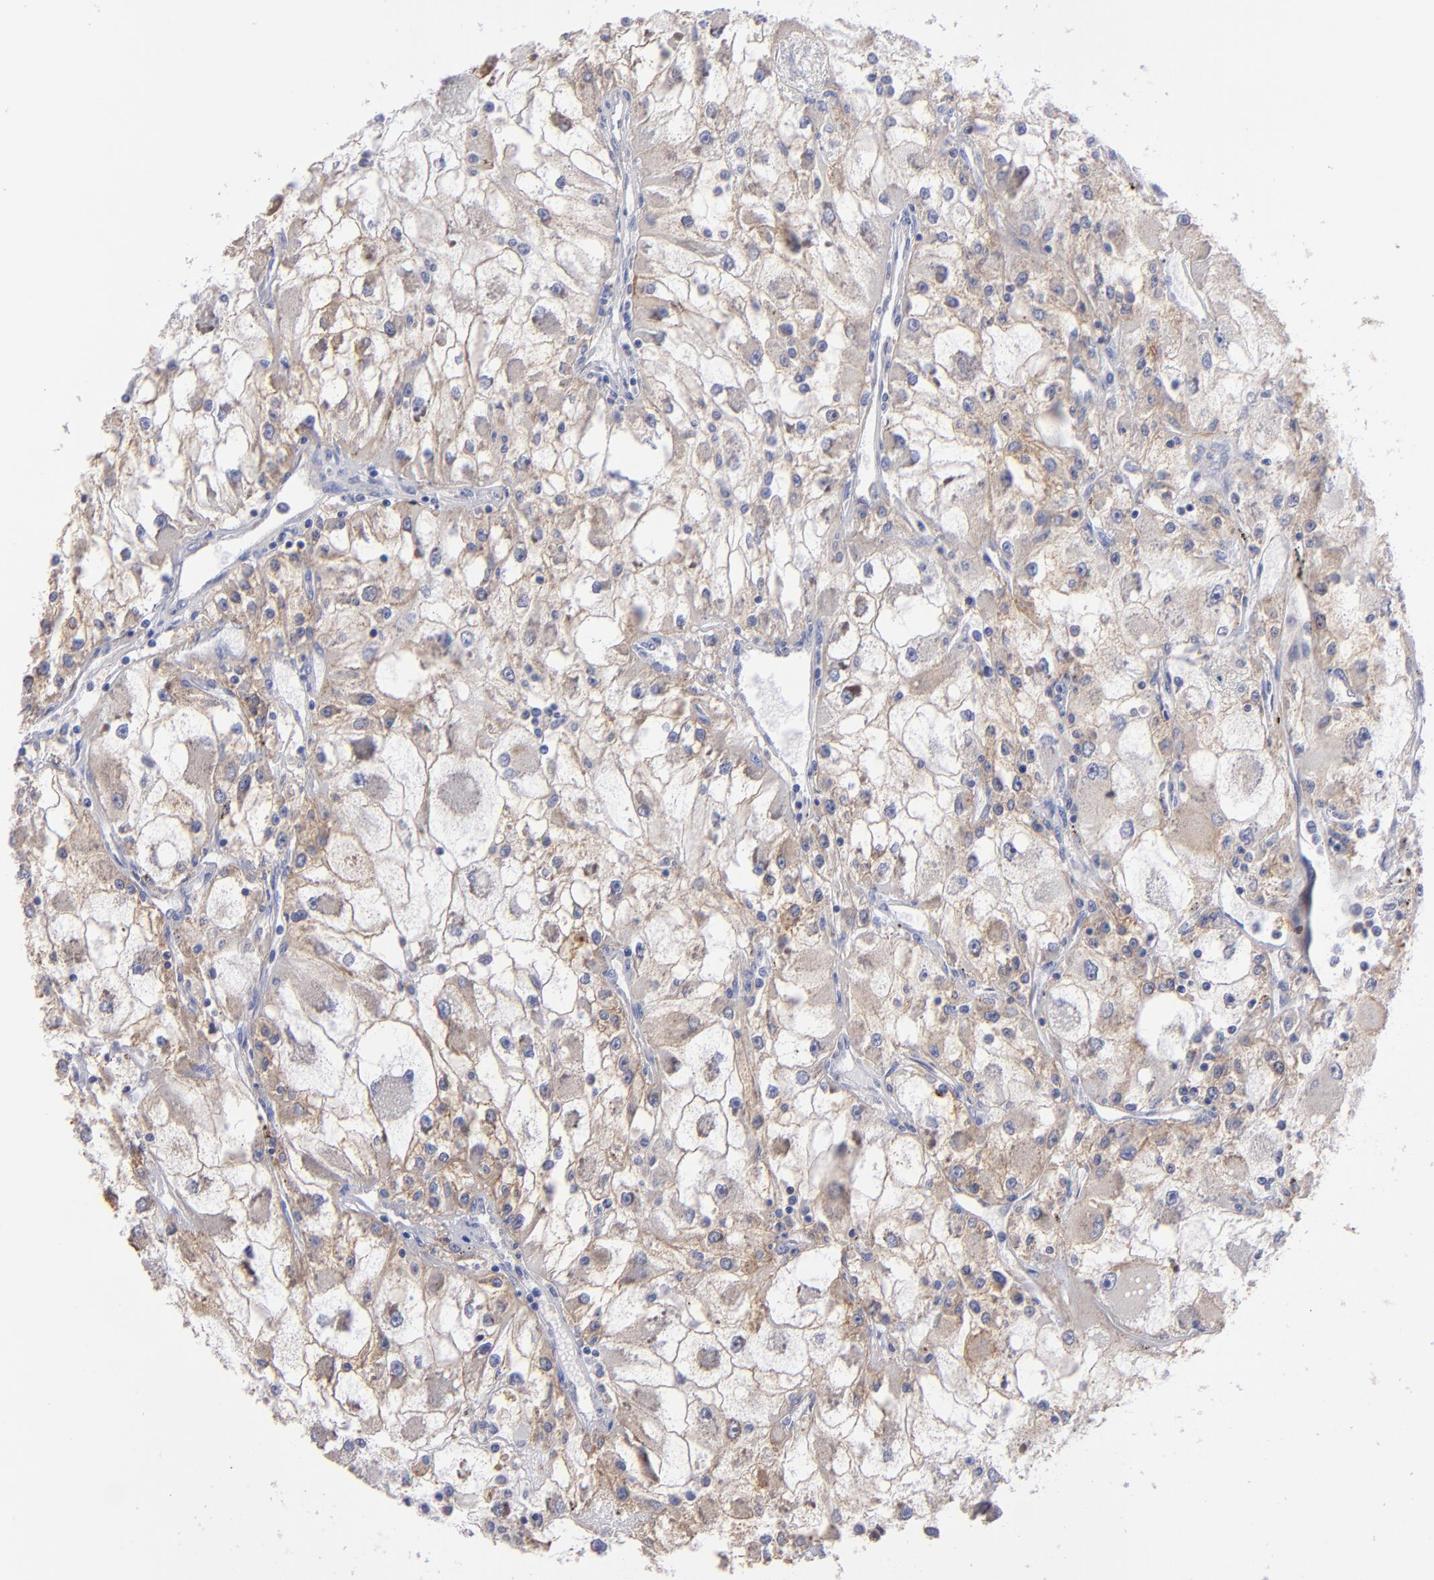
{"staining": {"intensity": "weak", "quantity": "25%-75%", "location": "cytoplasmic/membranous"}, "tissue": "renal cancer", "cell_type": "Tumor cells", "image_type": "cancer", "snomed": [{"axis": "morphology", "description": "Adenocarcinoma, NOS"}, {"axis": "topography", "description": "Kidney"}], "caption": "IHC (DAB (3,3'-diaminobenzidine)) staining of renal cancer shows weak cytoplasmic/membranous protein staining in approximately 25%-75% of tumor cells.", "gene": "MFGE8", "patient": {"sex": "female", "age": 73}}